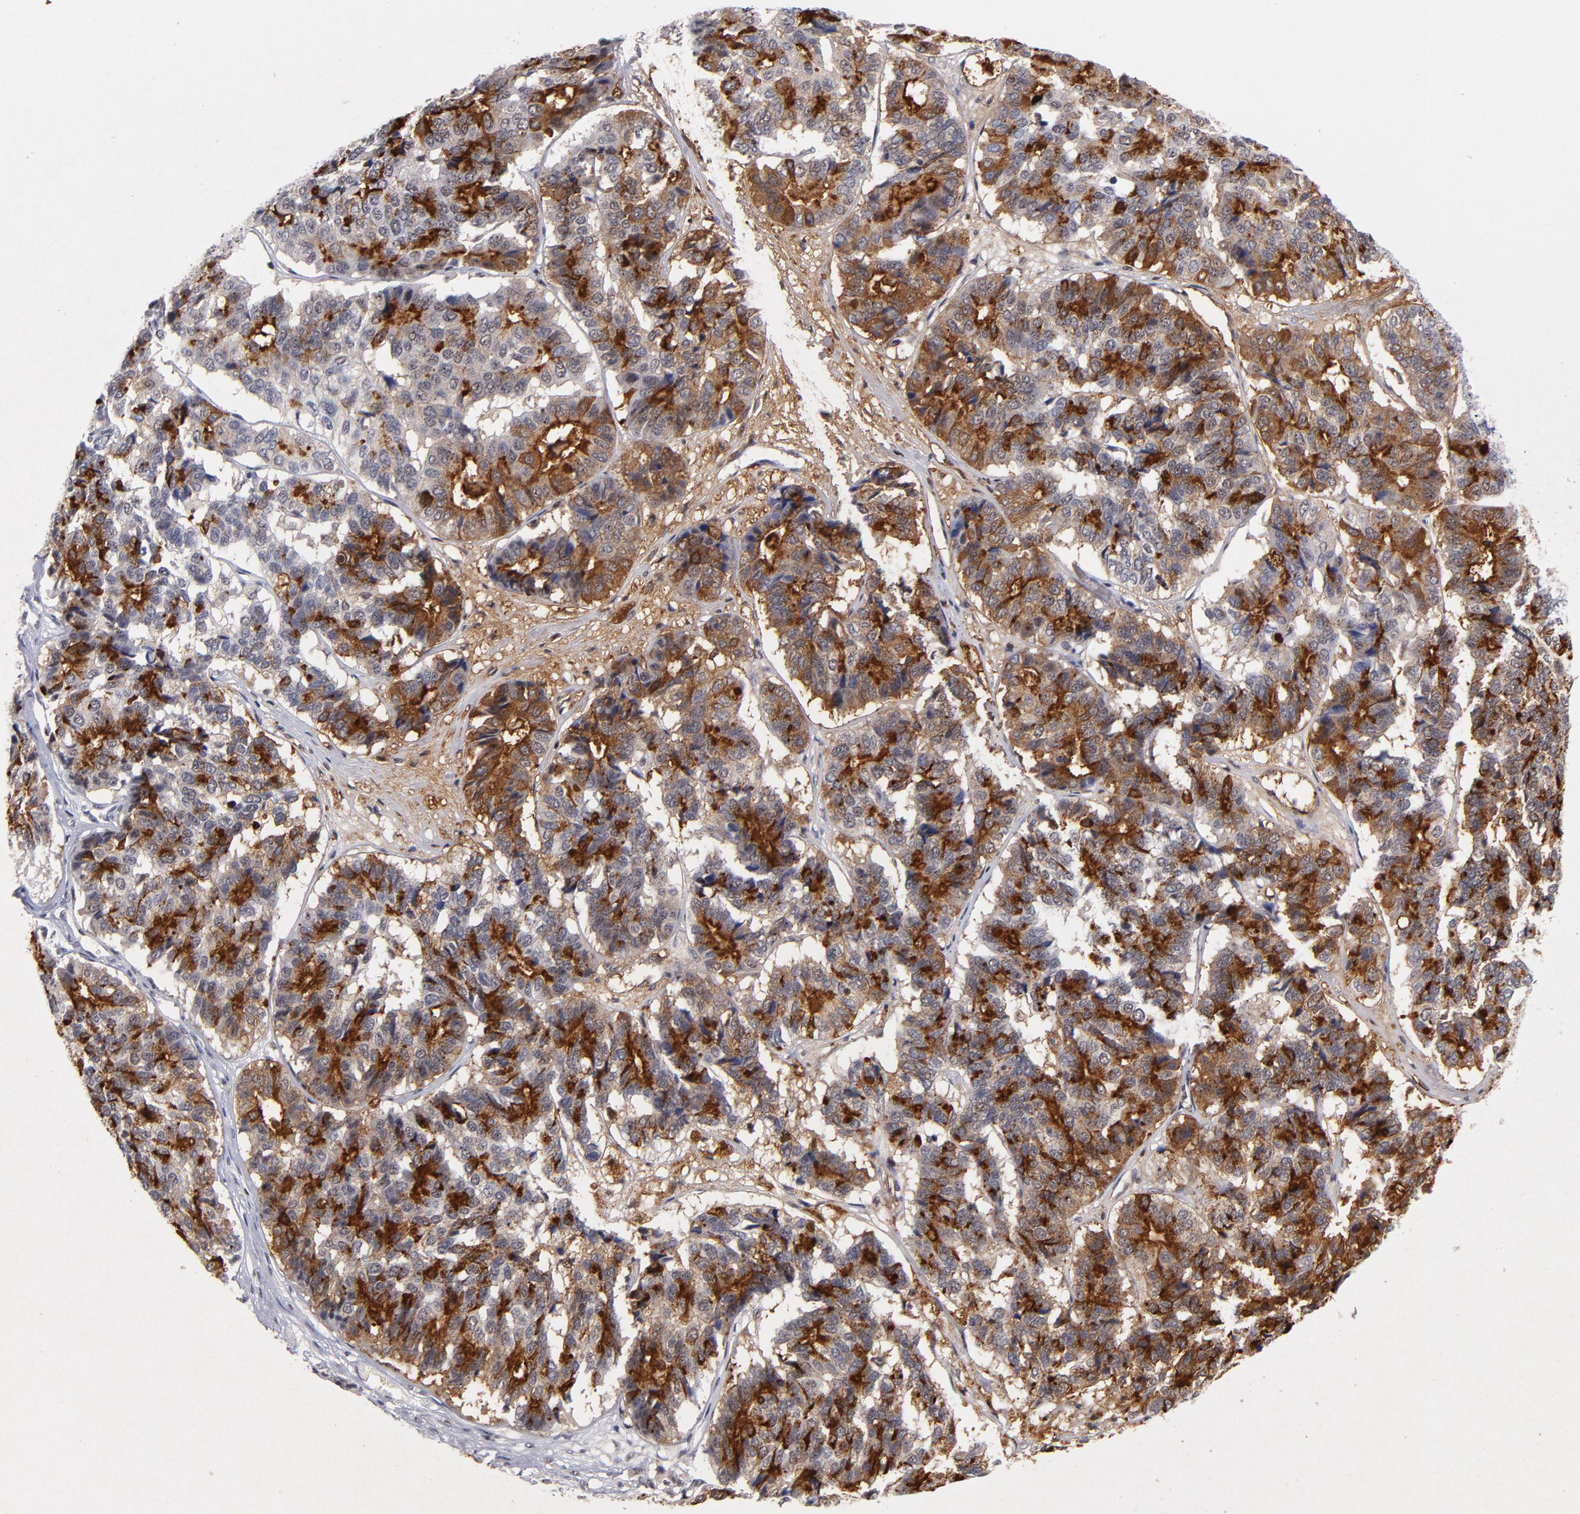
{"staining": {"intensity": "strong", "quantity": ">75%", "location": "cytoplasmic/membranous"}, "tissue": "pancreatic cancer", "cell_type": "Tumor cells", "image_type": "cancer", "snomed": [{"axis": "morphology", "description": "Adenocarcinoma, NOS"}, {"axis": "topography", "description": "Pancreas"}], "caption": "Immunohistochemical staining of human pancreatic cancer reveals high levels of strong cytoplasmic/membranous expression in approximately >75% of tumor cells. (DAB (3,3'-diaminobenzidine) = brown stain, brightfield microscopy at high magnification).", "gene": "RAF1", "patient": {"sex": "male", "age": 50}}